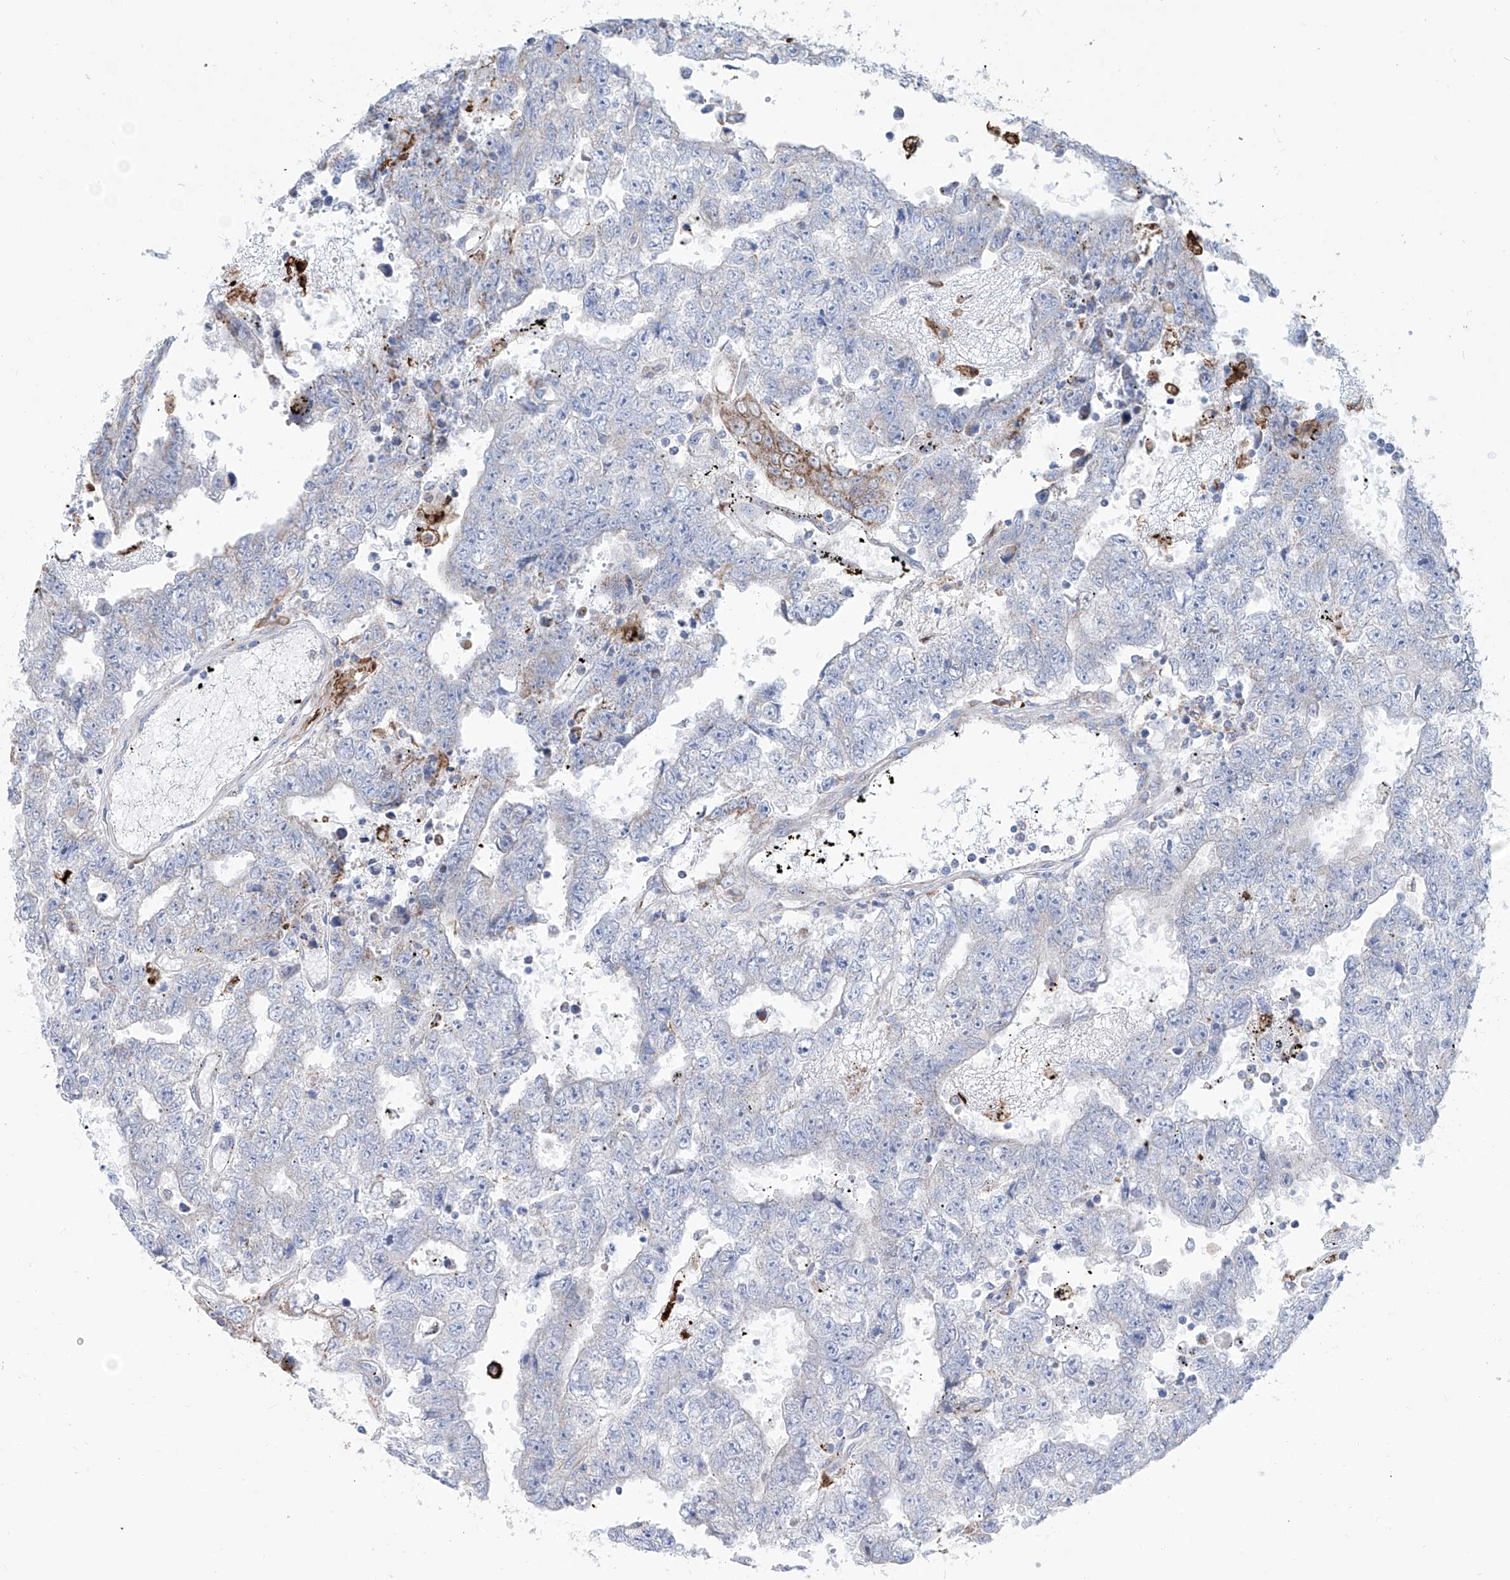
{"staining": {"intensity": "weak", "quantity": "<25%", "location": "cytoplasmic/membranous"}, "tissue": "testis cancer", "cell_type": "Tumor cells", "image_type": "cancer", "snomed": [{"axis": "morphology", "description": "Carcinoma, Embryonal, NOS"}, {"axis": "topography", "description": "Testis"}], "caption": "Immunohistochemistry micrograph of neoplastic tissue: testis cancer (embryonal carcinoma) stained with DAB reveals no significant protein expression in tumor cells.", "gene": "ALDH6A1", "patient": {"sex": "male", "age": 25}}